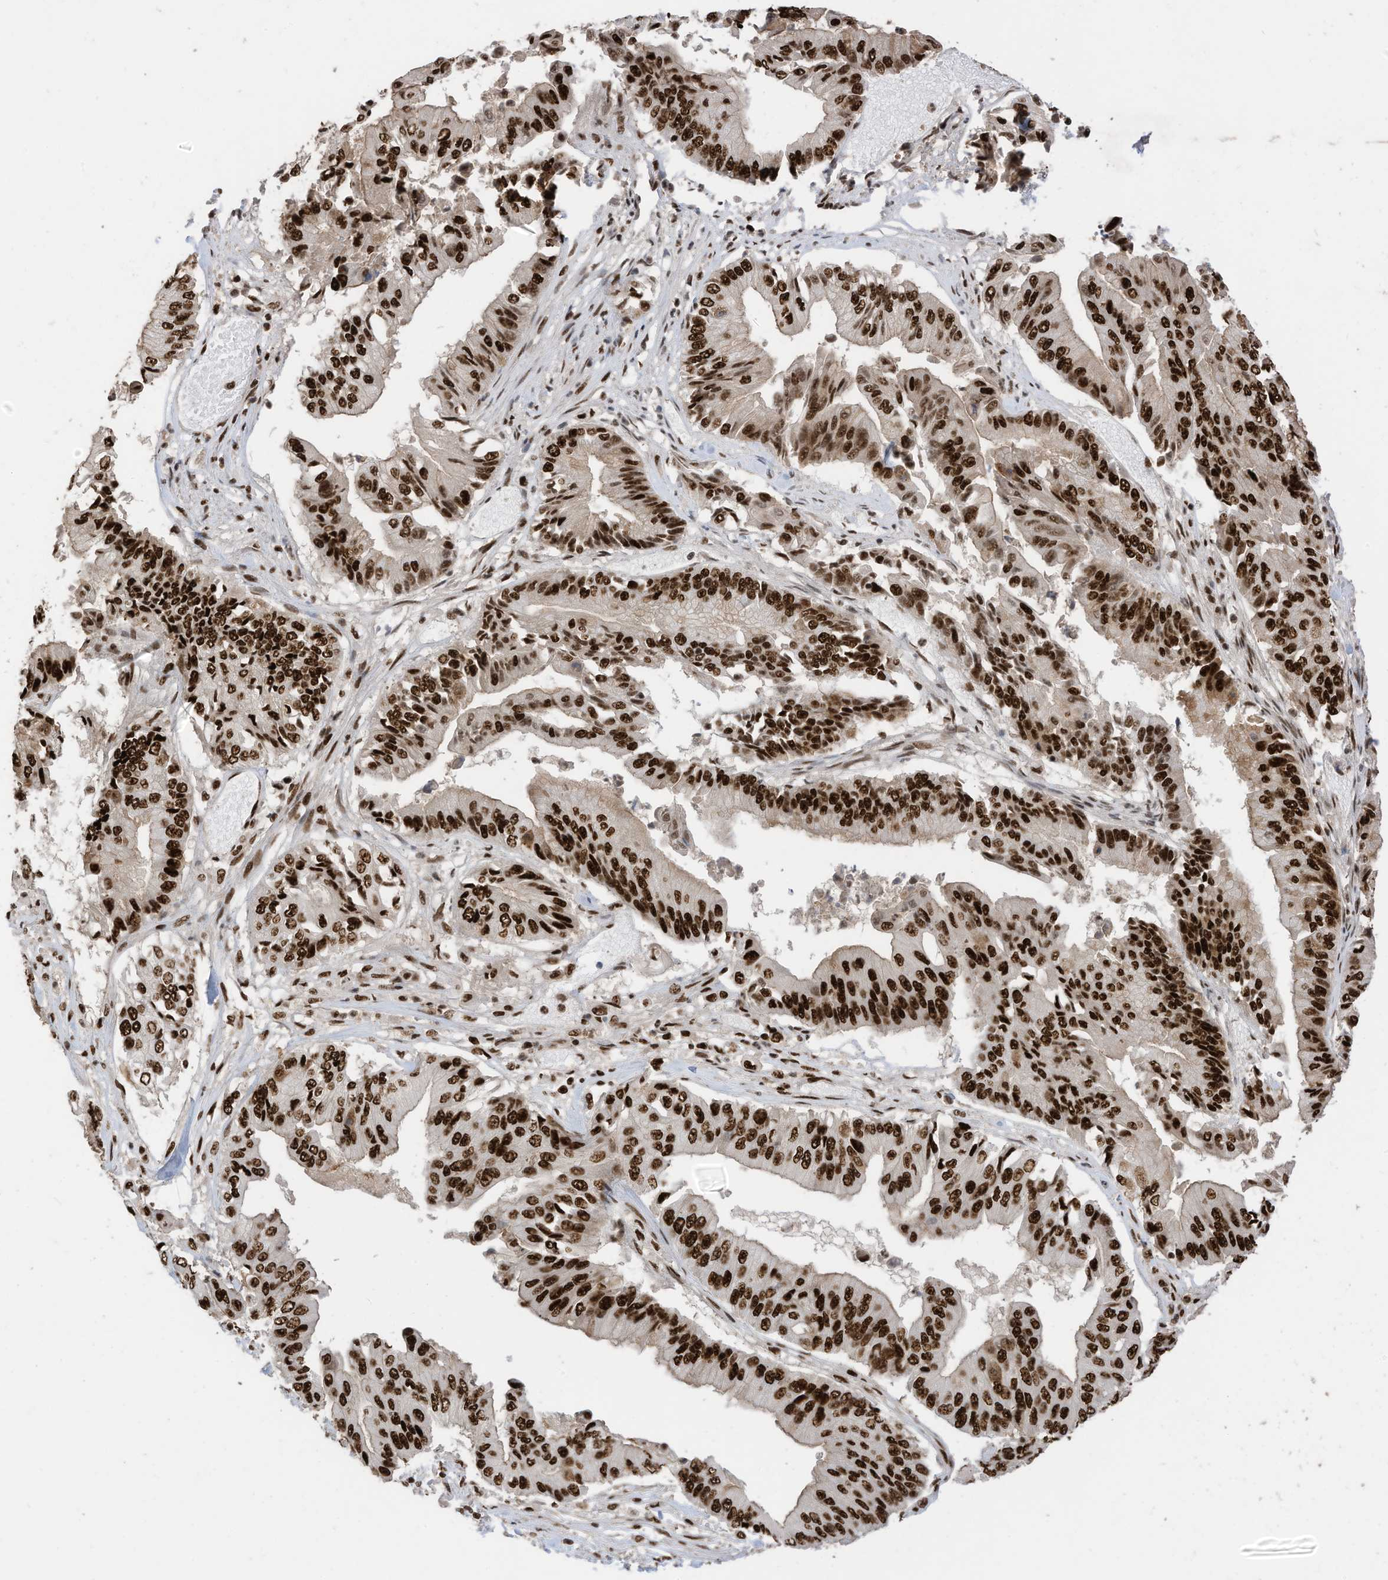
{"staining": {"intensity": "strong", "quantity": ">75%", "location": "nuclear"}, "tissue": "pancreatic cancer", "cell_type": "Tumor cells", "image_type": "cancer", "snomed": [{"axis": "morphology", "description": "Adenocarcinoma, NOS"}, {"axis": "topography", "description": "Pancreas"}], "caption": "DAB immunohistochemical staining of human pancreatic cancer (adenocarcinoma) exhibits strong nuclear protein expression in about >75% of tumor cells. The protein is shown in brown color, while the nuclei are stained blue.", "gene": "SF3A3", "patient": {"sex": "female", "age": 77}}